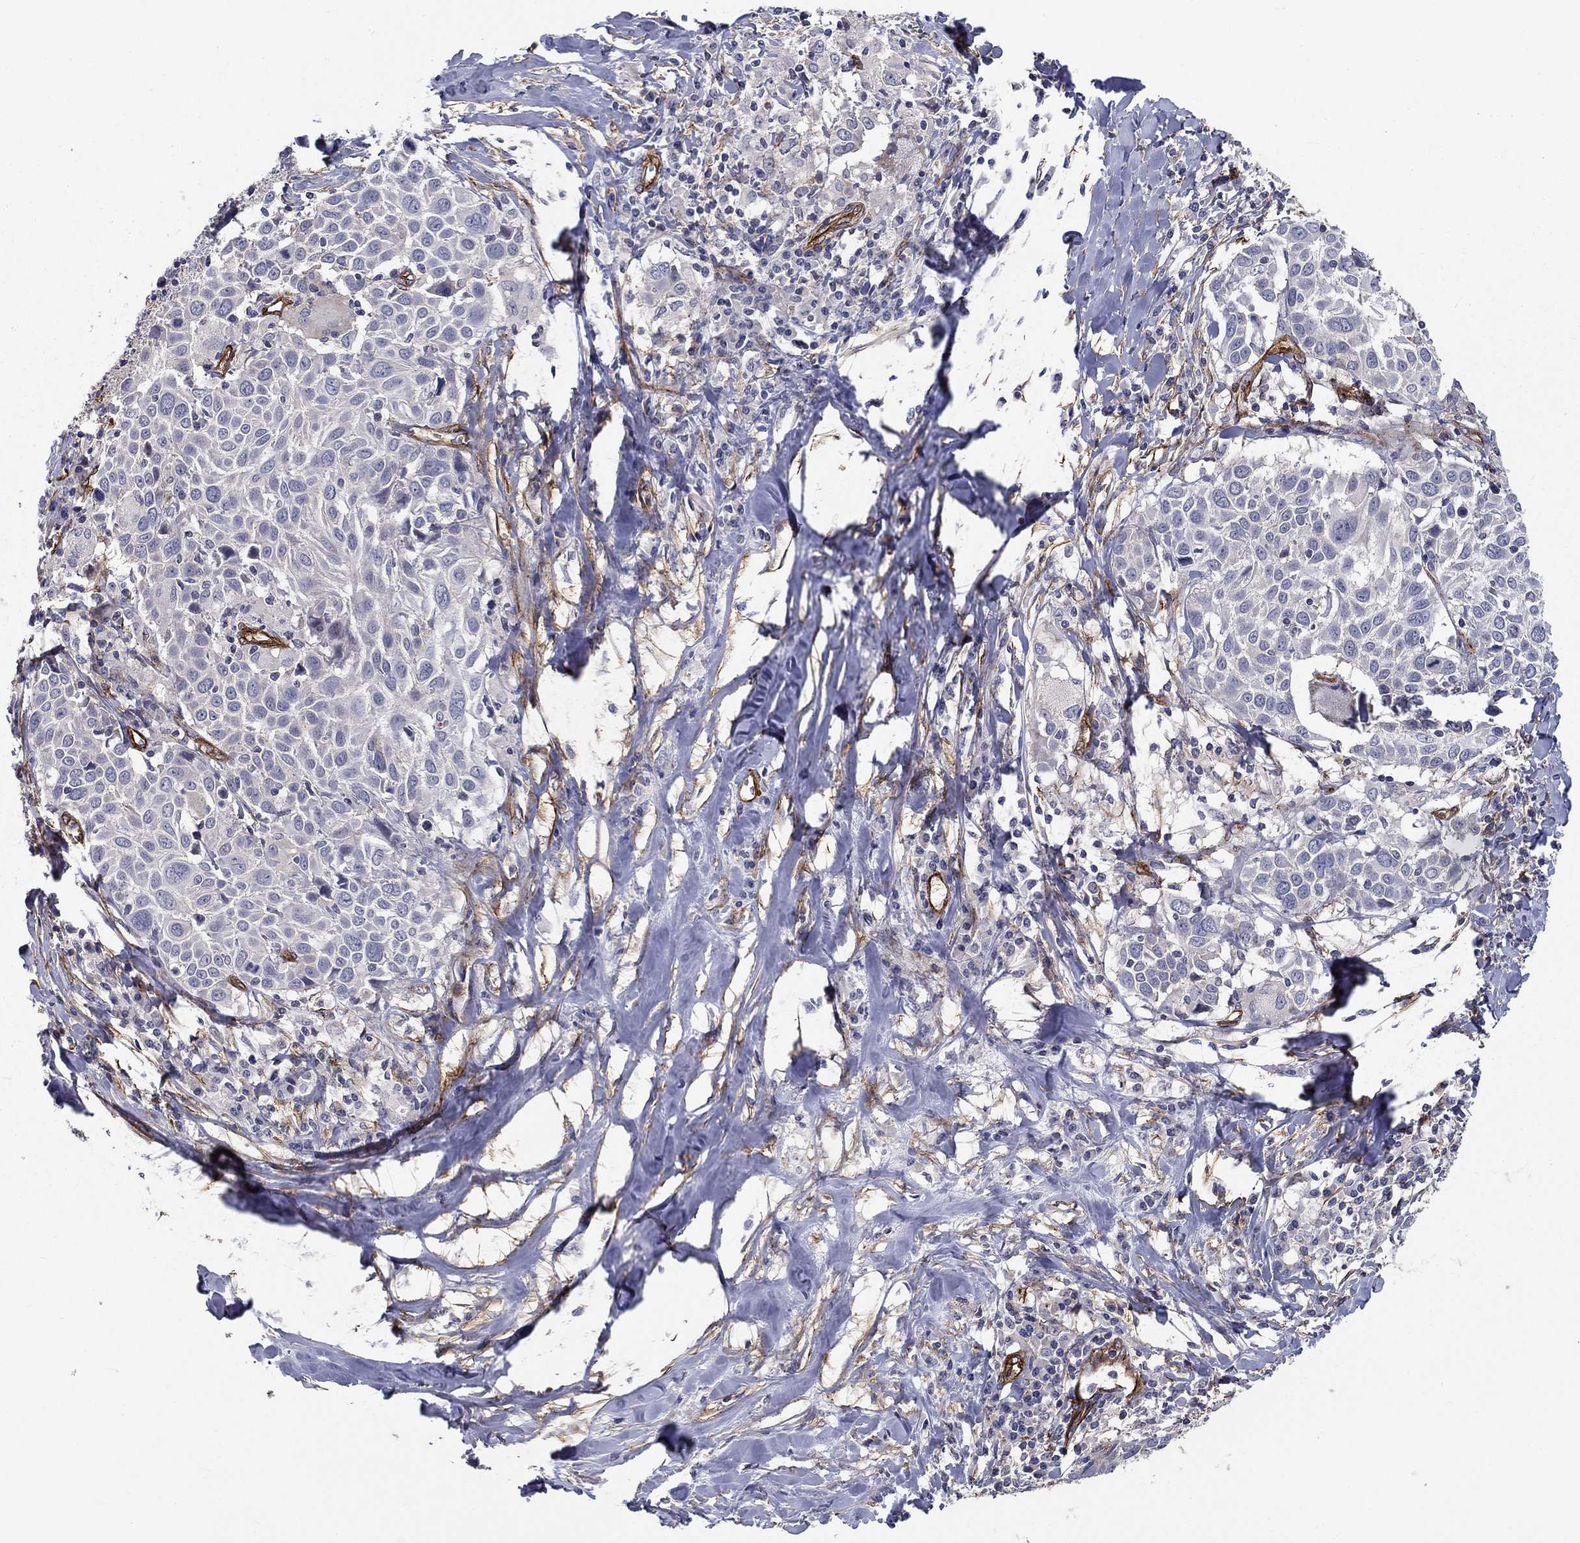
{"staining": {"intensity": "negative", "quantity": "none", "location": "none"}, "tissue": "lung cancer", "cell_type": "Tumor cells", "image_type": "cancer", "snomed": [{"axis": "morphology", "description": "Squamous cell carcinoma, NOS"}, {"axis": "topography", "description": "Lung"}], "caption": "Human lung cancer (squamous cell carcinoma) stained for a protein using IHC demonstrates no expression in tumor cells.", "gene": "SYNC", "patient": {"sex": "male", "age": 57}}